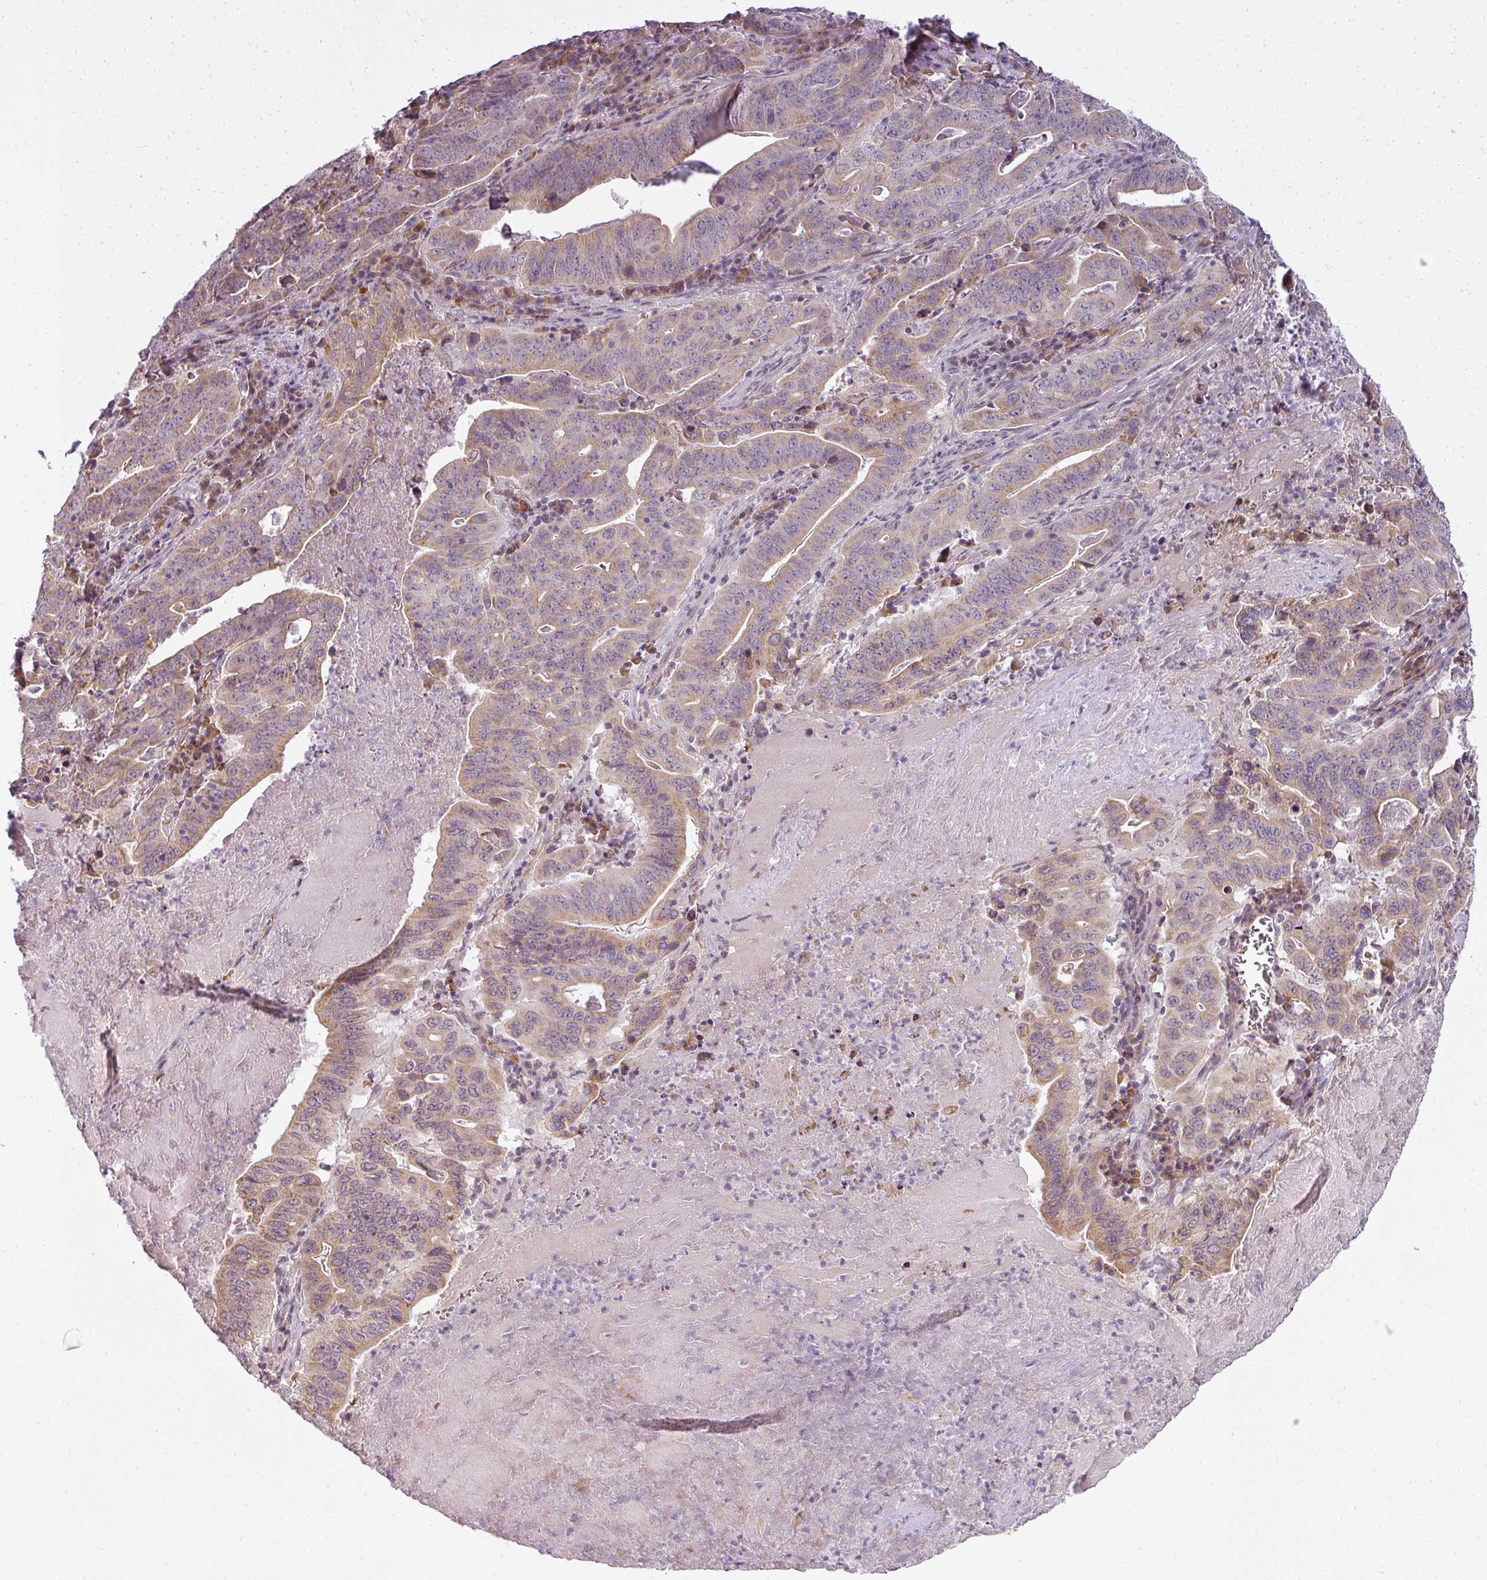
{"staining": {"intensity": "moderate", "quantity": "25%-75%", "location": "cytoplasmic/membranous"}, "tissue": "lung cancer", "cell_type": "Tumor cells", "image_type": "cancer", "snomed": [{"axis": "morphology", "description": "Adenocarcinoma, NOS"}, {"axis": "topography", "description": "Lung"}], "caption": "Lung cancer stained for a protein (brown) reveals moderate cytoplasmic/membranous positive positivity in about 25%-75% of tumor cells.", "gene": "LY75", "patient": {"sex": "female", "age": 60}}